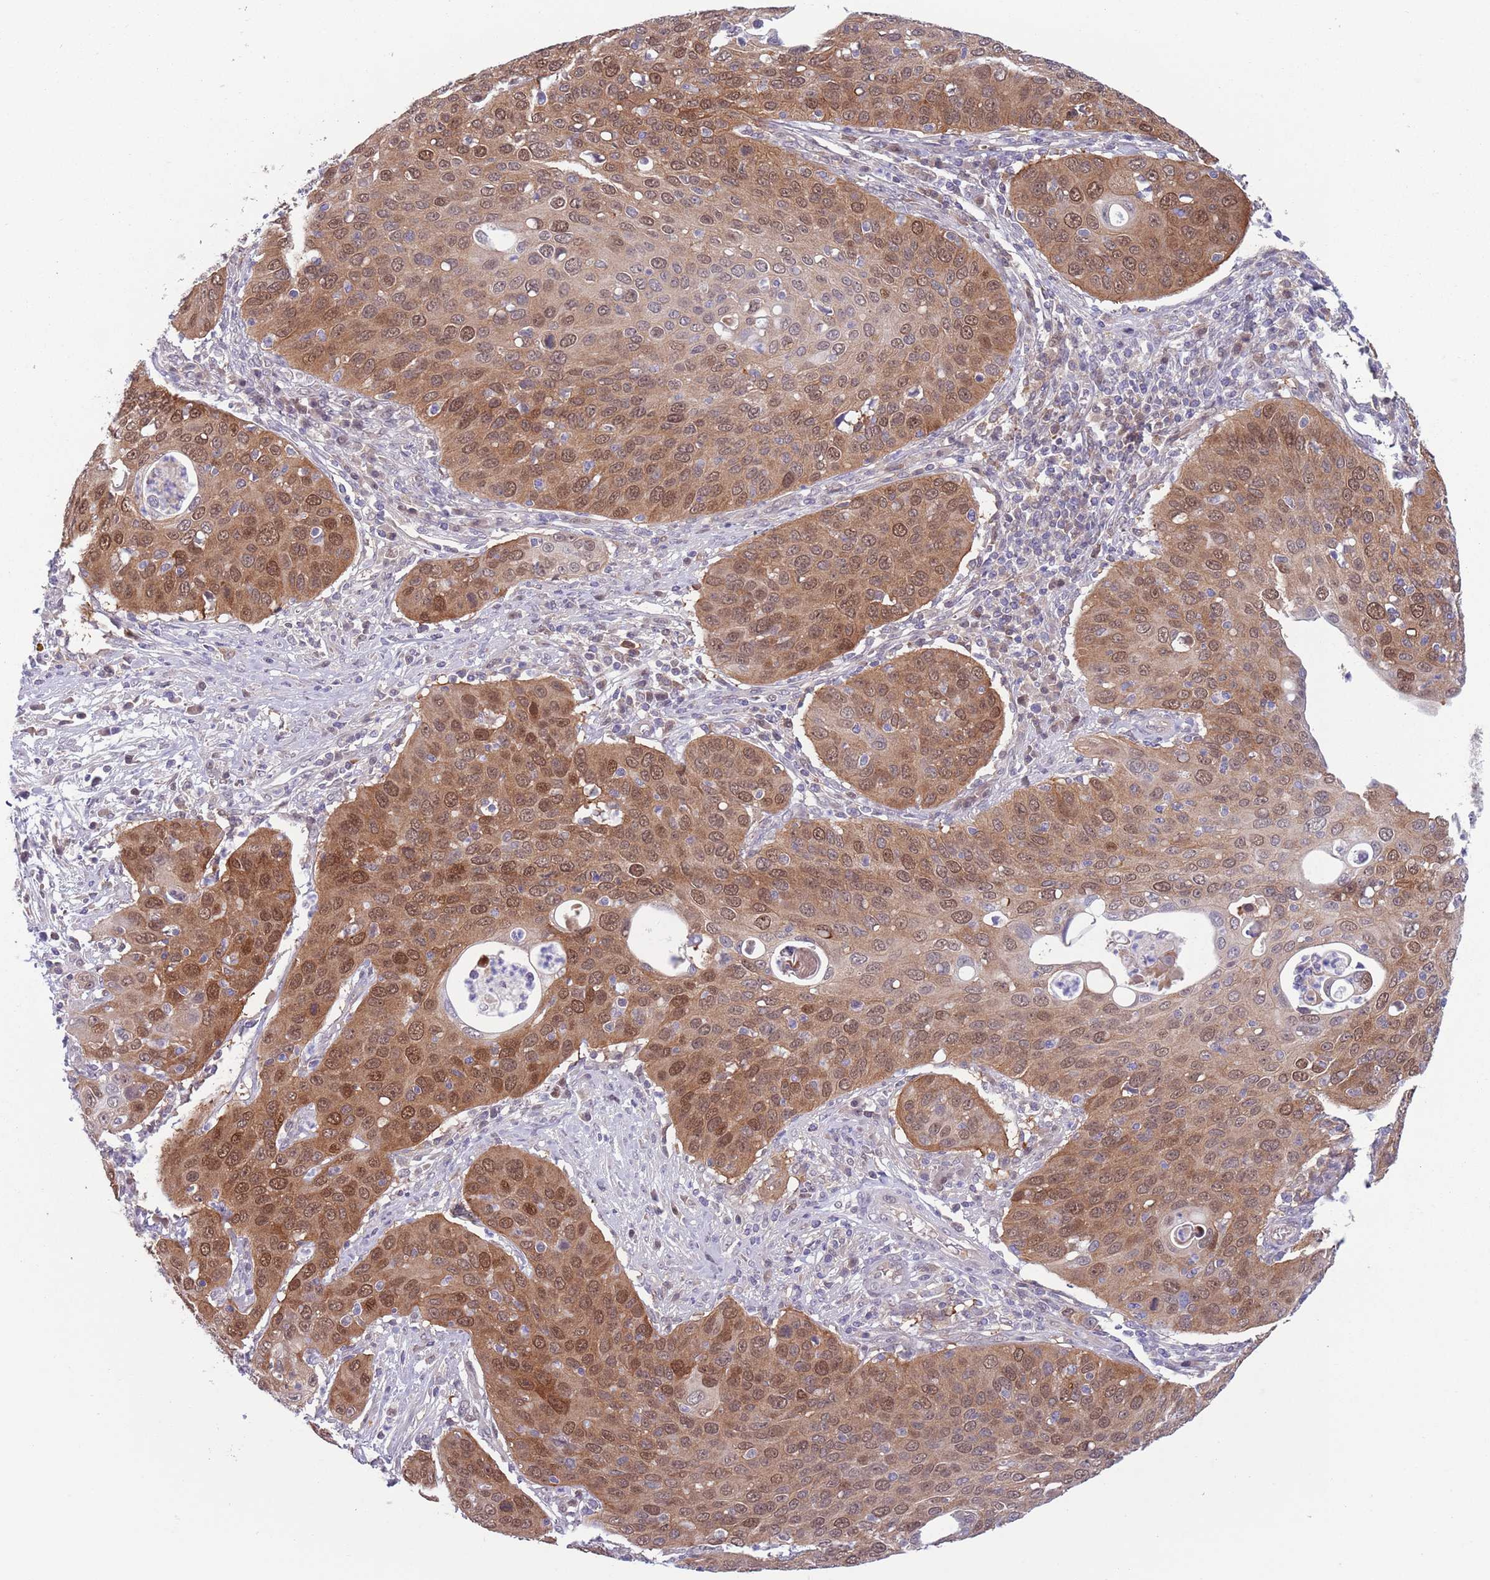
{"staining": {"intensity": "moderate", "quantity": ">75%", "location": "cytoplasmic/membranous,nuclear"}, "tissue": "cervical cancer", "cell_type": "Tumor cells", "image_type": "cancer", "snomed": [{"axis": "morphology", "description": "Squamous cell carcinoma, NOS"}, {"axis": "topography", "description": "Cervix"}], "caption": "IHC photomicrograph of neoplastic tissue: human cervical squamous cell carcinoma stained using immunohistochemistry displays medium levels of moderate protein expression localized specifically in the cytoplasmic/membranous and nuclear of tumor cells, appearing as a cytoplasmic/membranous and nuclear brown color.", "gene": "CLNS1A", "patient": {"sex": "female", "age": 36}}